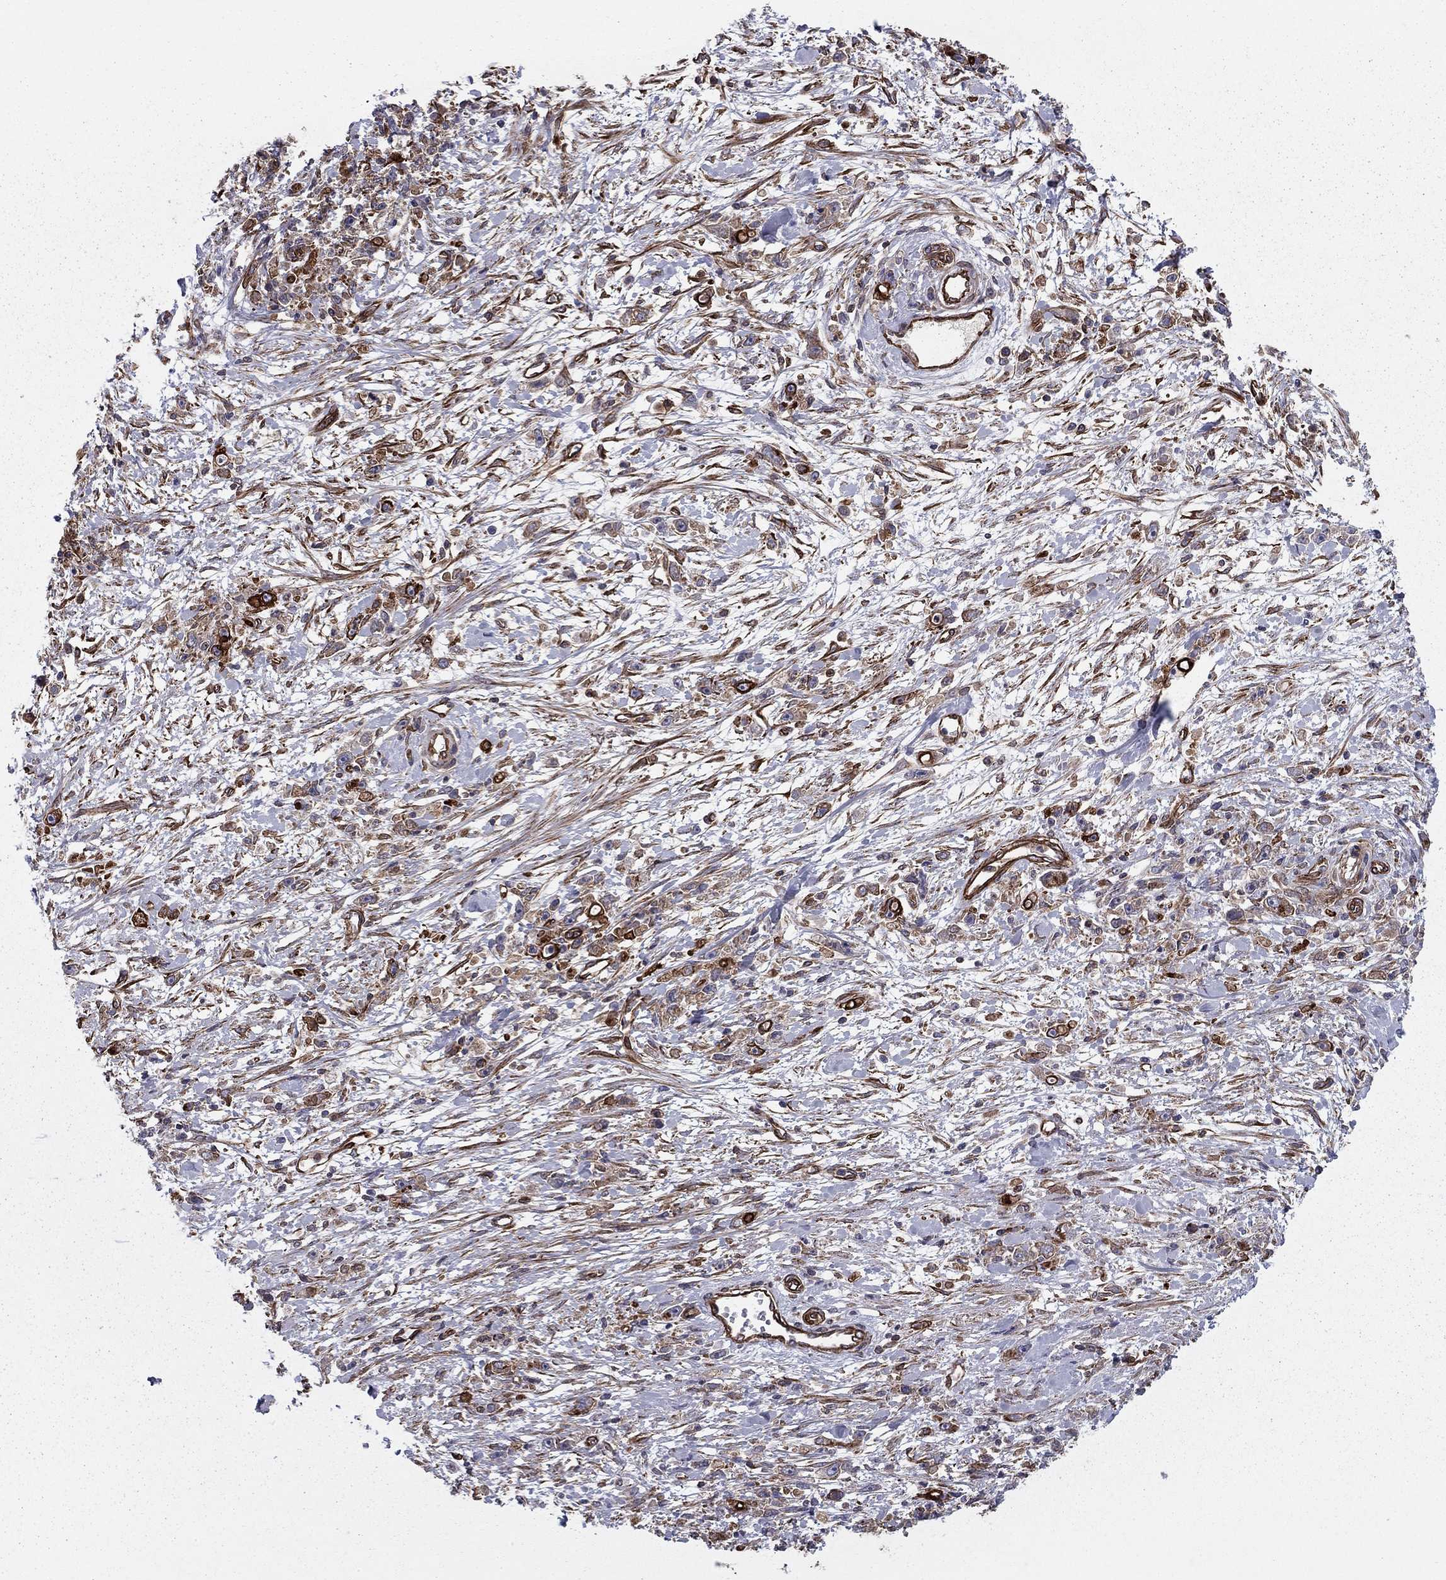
{"staining": {"intensity": "strong", "quantity": "<25%", "location": "cytoplasmic/membranous"}, "tissue": "stomach cancer", "cell_type": "Tumor cells", "image_type": "cancer", "snomed": [{"axis": "morphology", "description": "Adenocarcinoma, NOS"}, {"axis": "topography", "description": "Stomach"}], "caption": "IHC micrograph of stomach adenocarcinoma stained for a protein (brown), which displays medium levels of strong cytoplasmic/membranous staining in approximately <25% of tumor cells.", "gene": "SHMT1", "patient": {"sex": "female", "age": 59}}